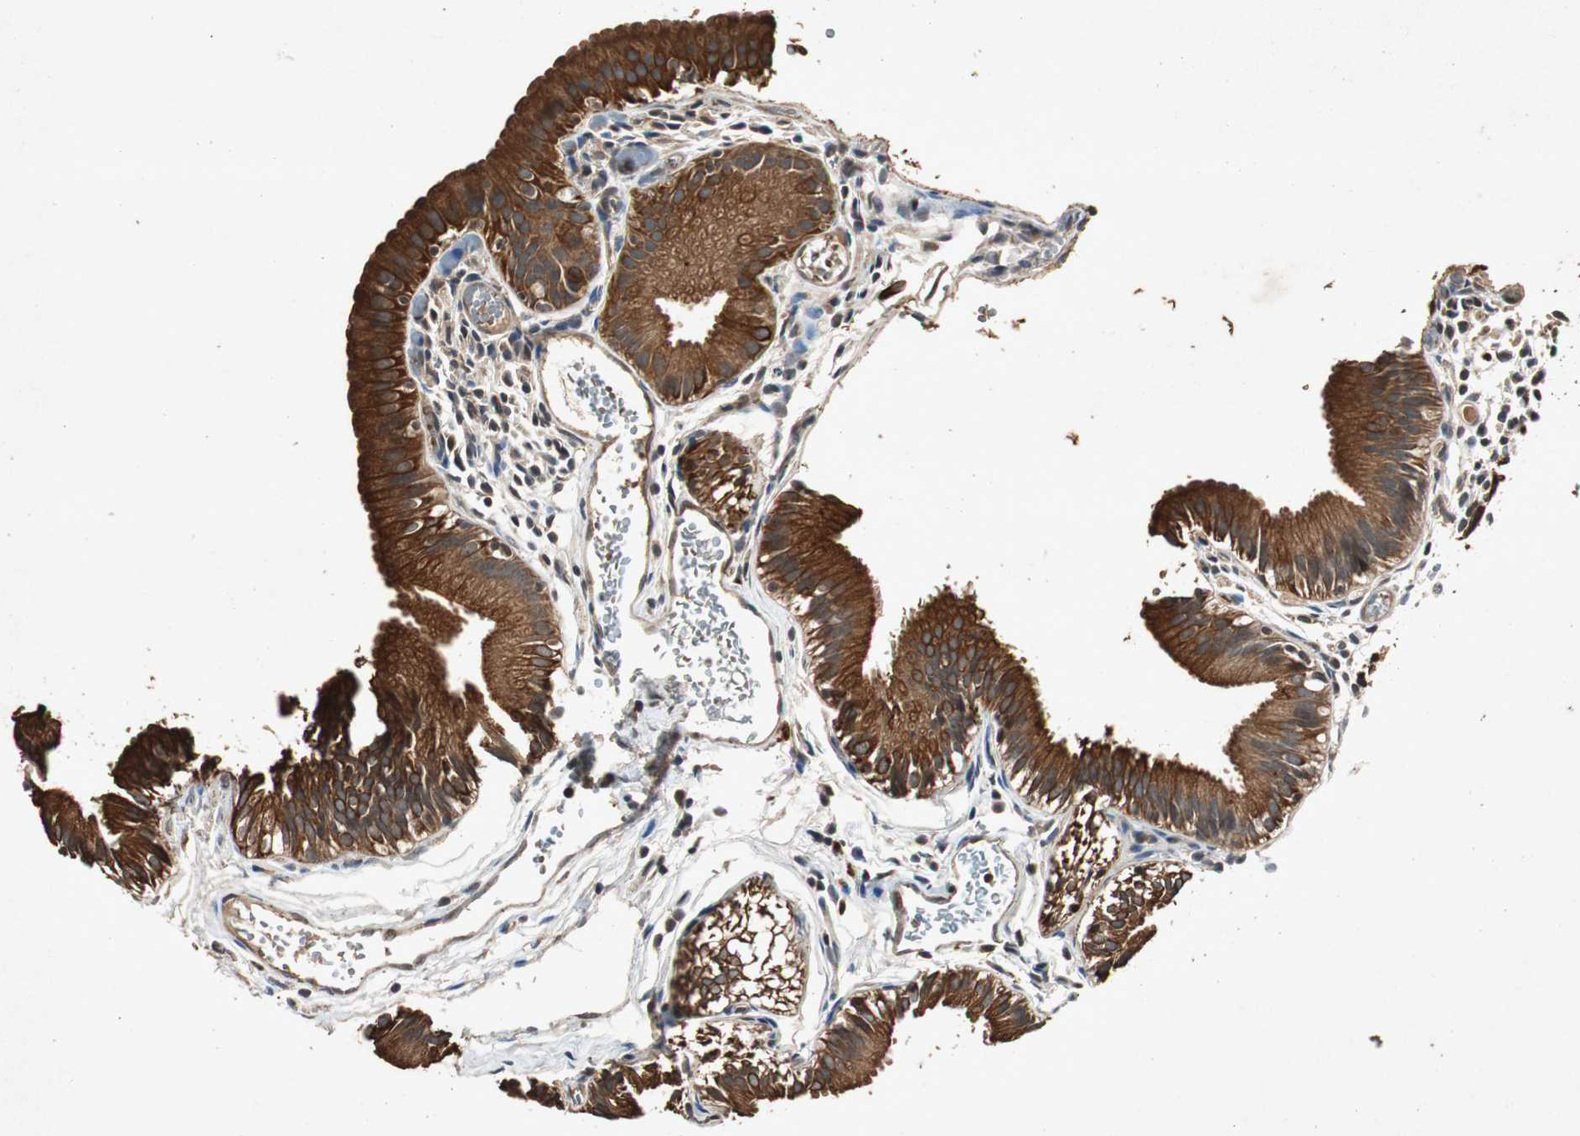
{"staining": {"intensity": "strong", "quantity": ">75%", "location": "cytoplasmic/membranous"}, "tissue": "gallbladder", "cell_type": "Glandular cells", "image_type": "normal", "snomed": [{"axis": "morphology", "description": "Normal tissue, NOS"}, {"axis": "topography", "description": "Gallbladder"}], "caption": "A histopathology image of human gallbladder stained for a protein demonstrates strong cytoplasmic/membranous brown staining in glandular cells. The staining is performed using DAB (3,3'-diaminobenzidine) brown chromogen to label protein expression. The nuclei are counter-stained blue using hematoxylin.", "gene": "SLIT2", "patient": {"sex": "female", "age": 26}}